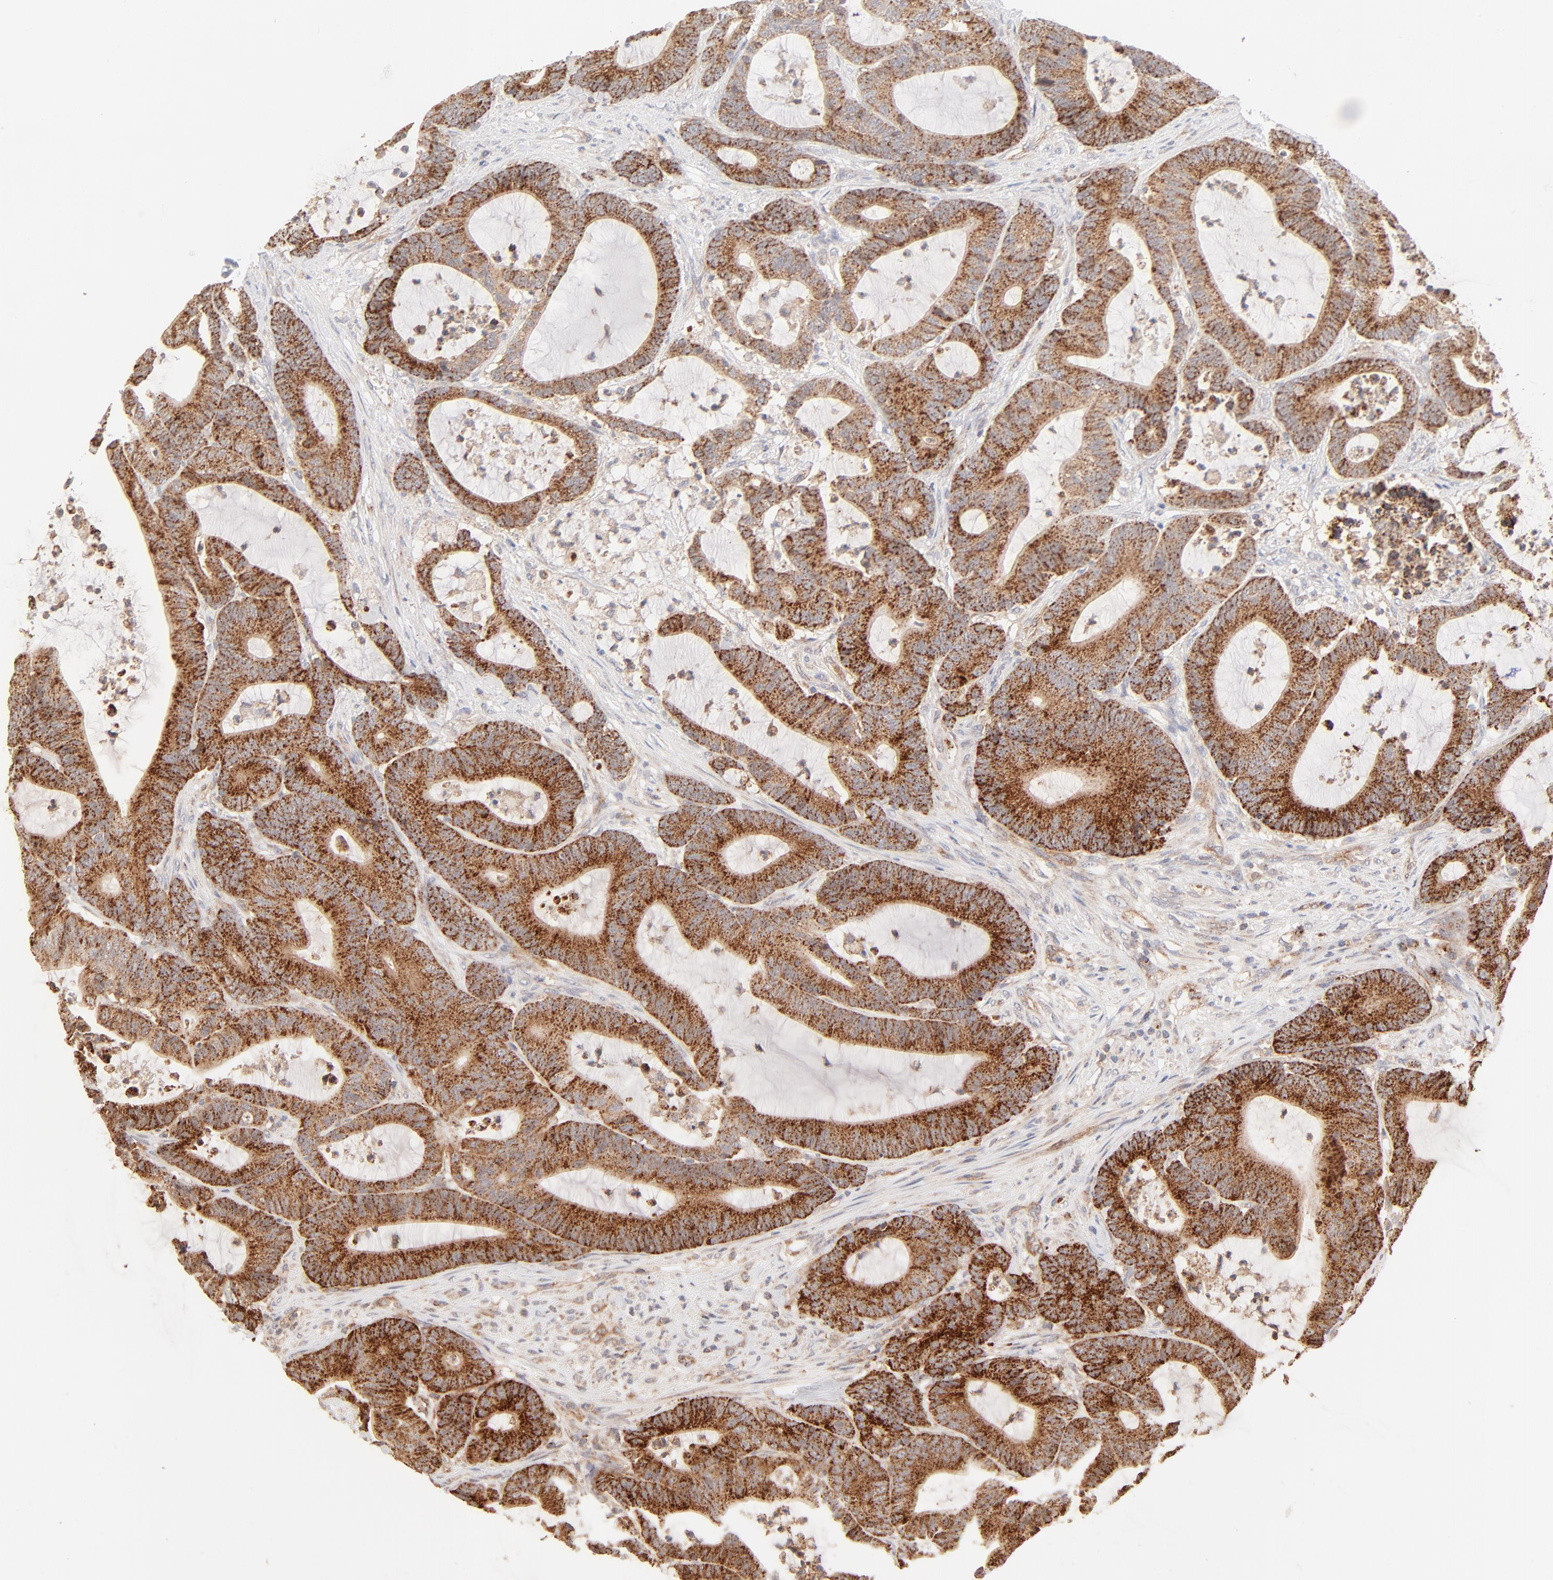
{"staining": {"intensity": "moderate", "quantity": ">75%", "location": "cytoplasmic/membranous"}, "tissue": "colorectal cancer", "cell_type": "Tumor cells", "image_type": "cancer", "snomed": [{"axis": "morphology", "description": "Adenocarcinoma, NOS"}, {"axis": "topography", "description": "Colon"}], "caption": "IHC of human colorectal adenocarcinoma shows medium levels of moderate cytoplasmic/membranous expression in about >75% of tumor cells.", "gene": "CSPG4", "patient": {"sex": "female", "age": 84}}